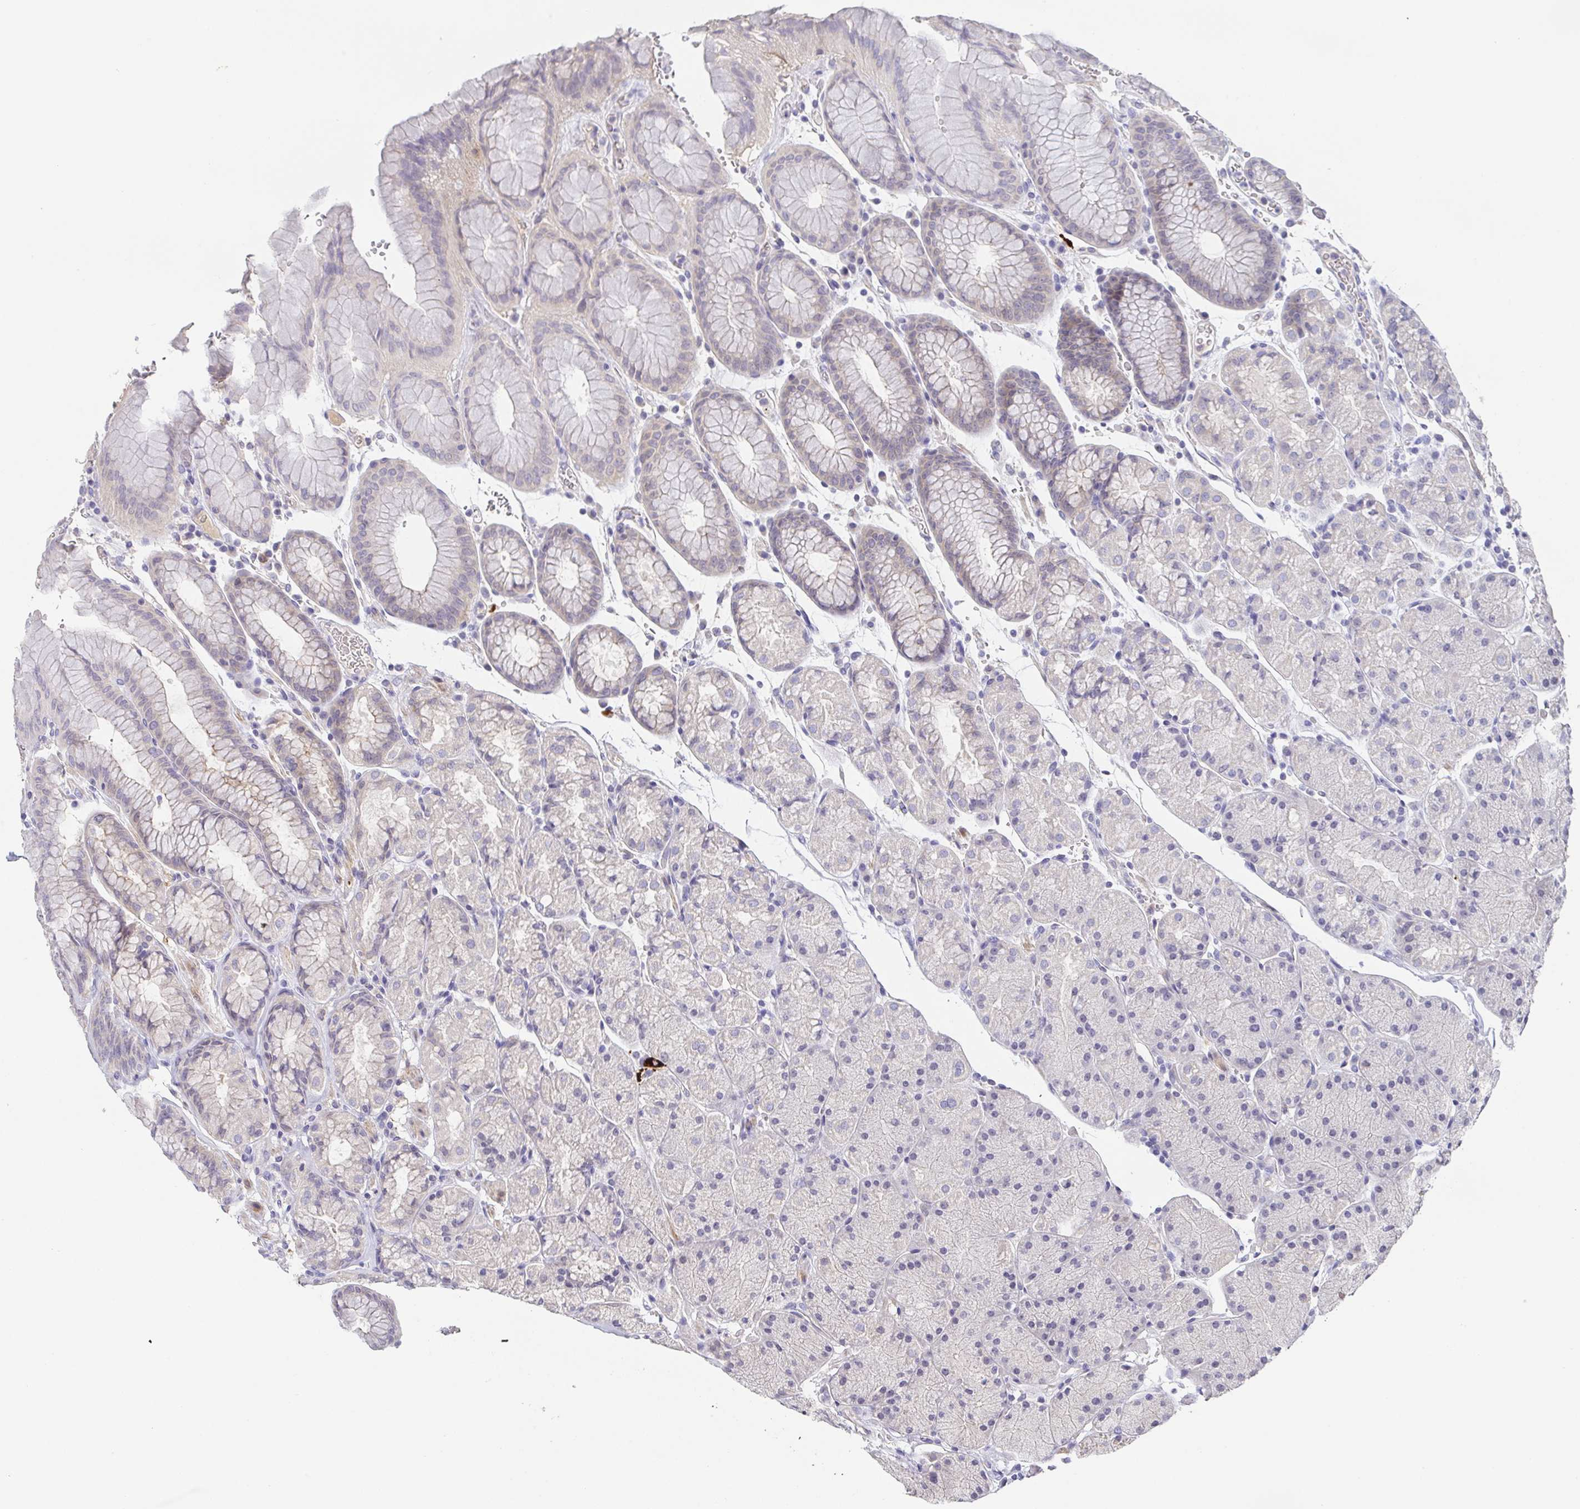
{"staining": {"intensity": "negative", "quantity": "none", "location": "none"}, "tissue": "stomach", "cell_type": "Glandular cells", "image_type": "normal", "snomed": [{"axis": "morphology", "description": "Normal tissue, NOS"}, {"axis": "topography", "description": "Stomach, upper"}, {"axis": "topography", "description": "Stomach"}], "caption": "An IHC micrograph of normal stomach is shown. There is no staining in glandular cells of stomach.", "gene": "RNASE7", "patient": {"sex": "male", "age": 76}}